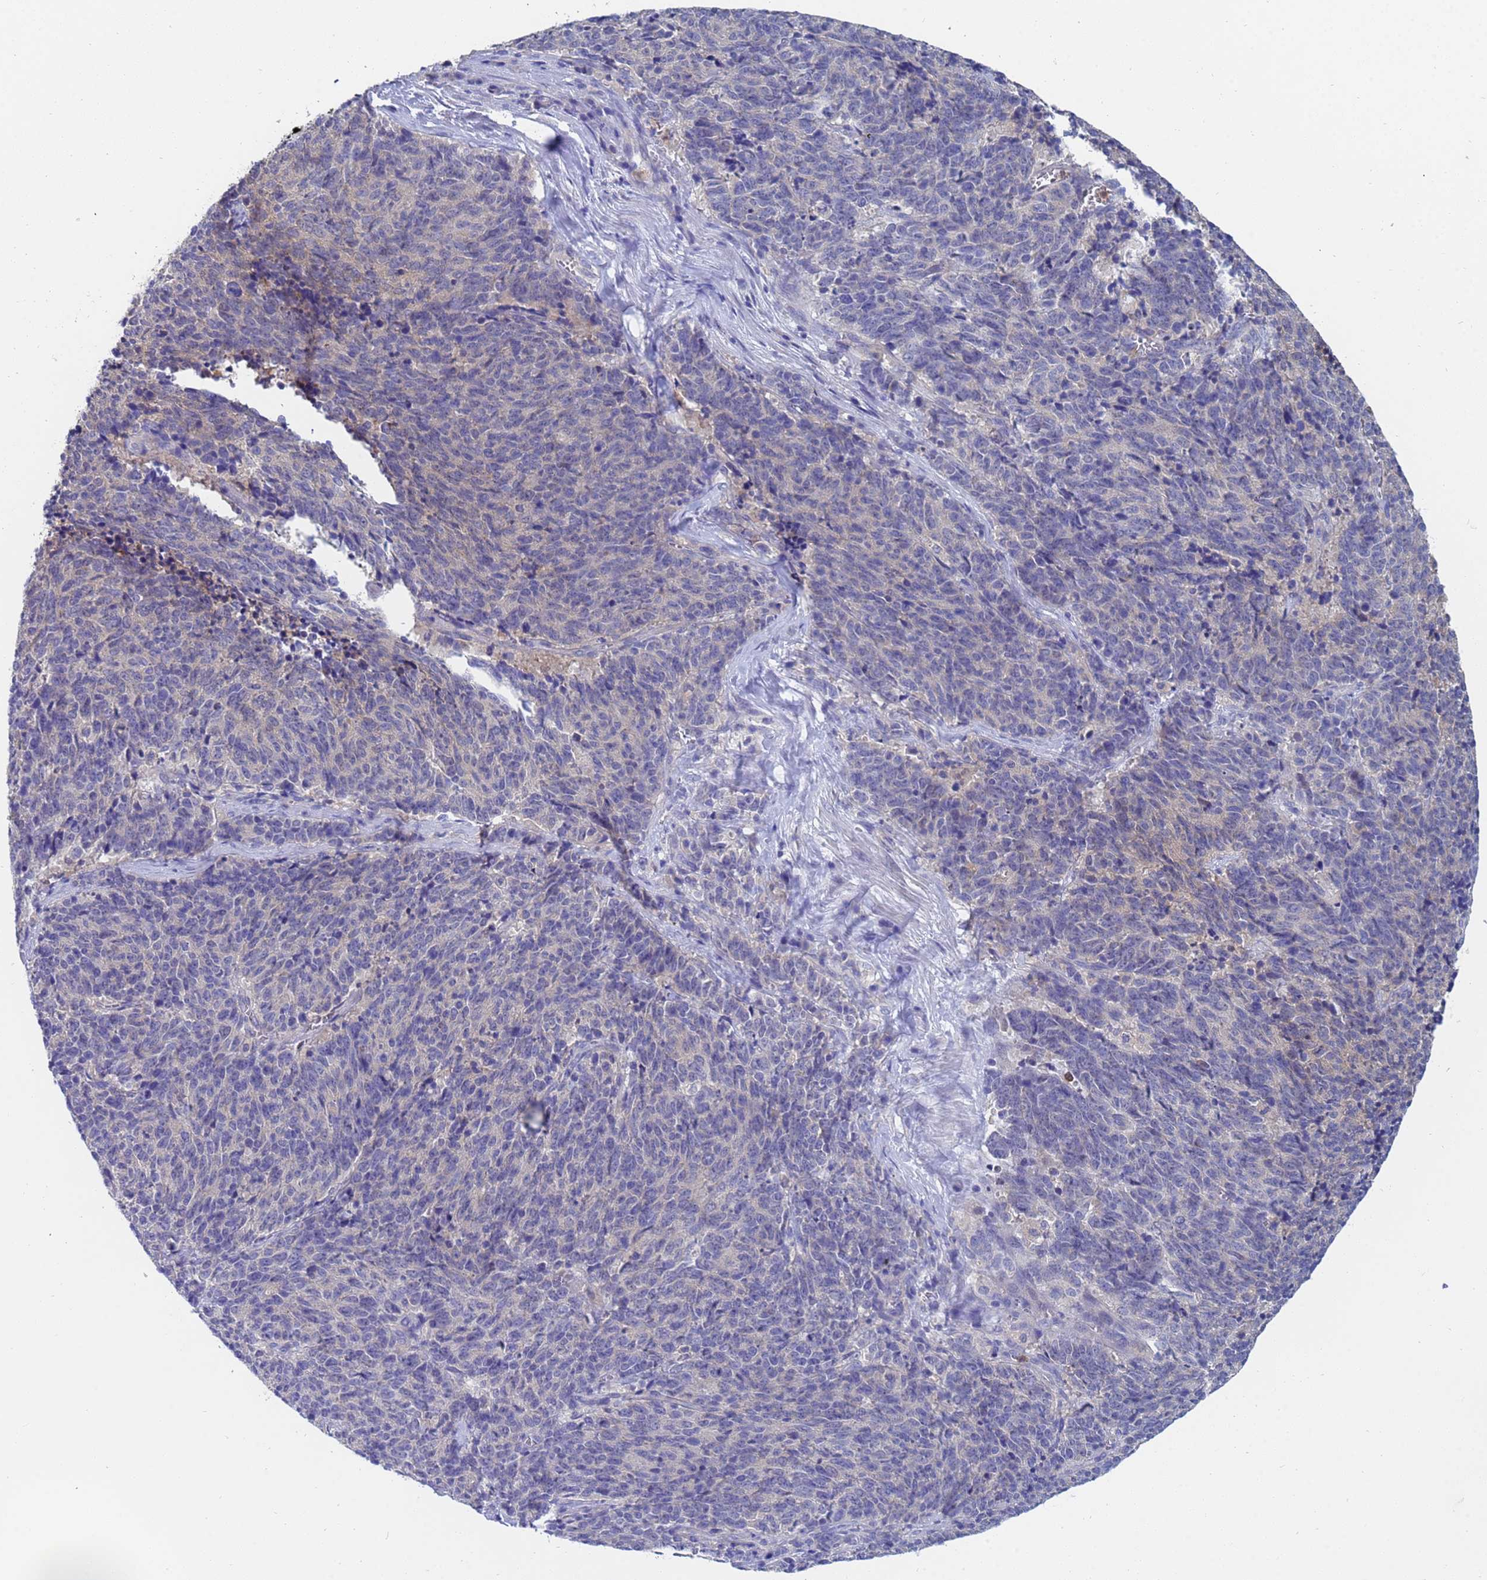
{"staining": {"intensity": "negative", "quantity": "none", "location": "none"}, "tissue": "cervical cancer", "cell_type": "Tumor cells", "image_type": "cancer", "snomed": [{"axis": "morphology", "description": "Squamous cell carcinoma, NOS"}, {"axis": "topography", "description": "Cervix"}], "caption": "Photomicrograph shows no significant protein positivity in tumor cells of cervical cancer (squamous cell carcinoma).", "gene": "TTLL11", "patient": {"sex": "female", "age": 29}}